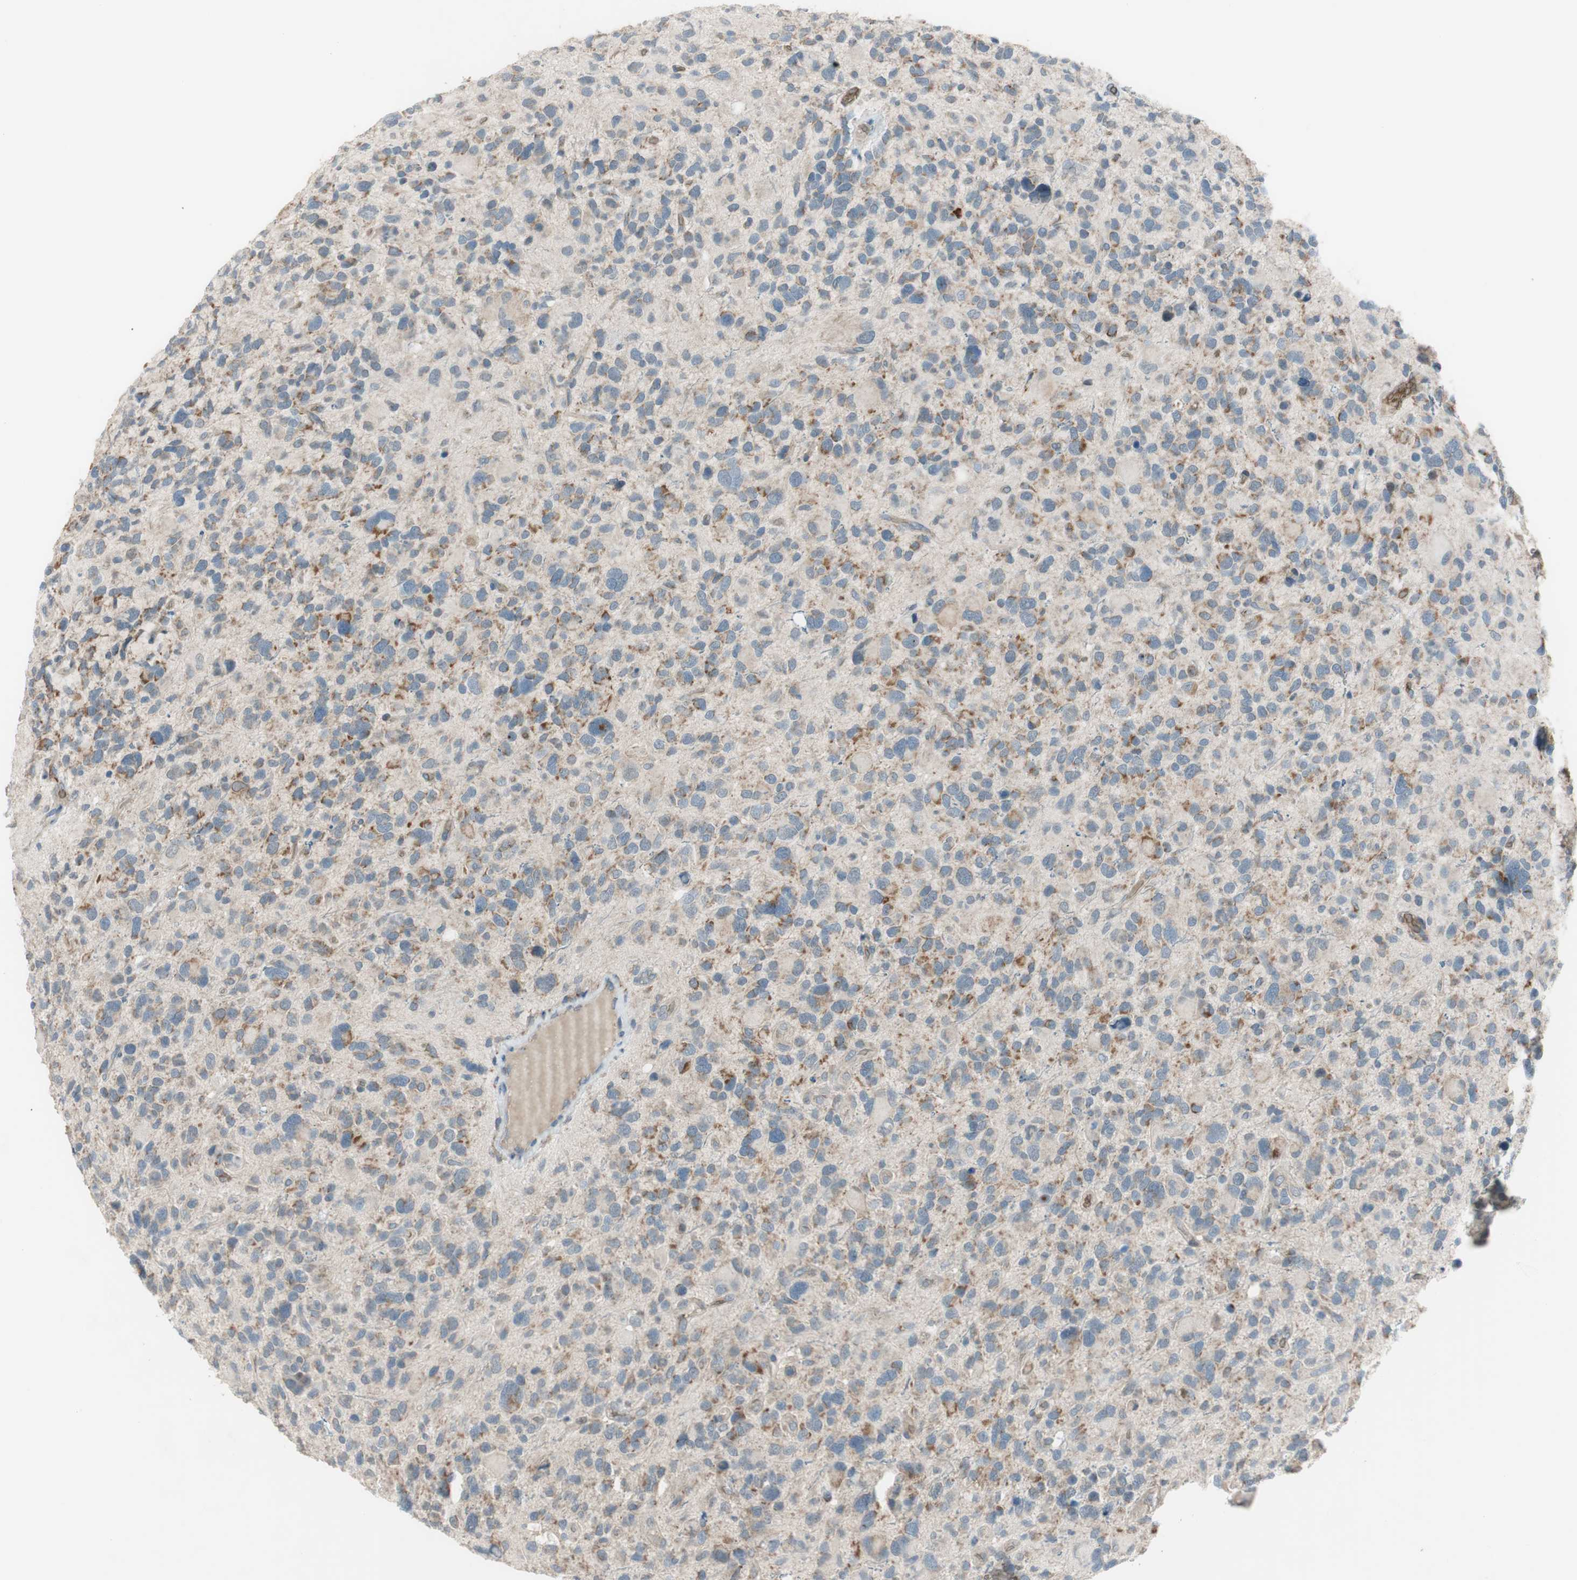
{"staining": {"intensity": "moderate", "quantity": "25%-75%", "location": "cytoplasmic/membranous"}, "tissue": "glioma", "cell_type": "Tumor cells", "image_type": "cancer", "snomed": [{"axis": "morphology", "description": "Glioma, malignant, High grade"}, {"axis": "topography", "description": "Brain"}], "caption": "Glioma stained with immunohistochemistry (IHC) shows moderate cytoplasmic/membranous expression in approximately 25%-75% of tumor cells. (DAB (3,3'-diaminobenzidine) IHC, brown staining for protein, blue staining for nuclei).", "gene": "GYPC", "patient": {"sex": "male", "age": 48}}